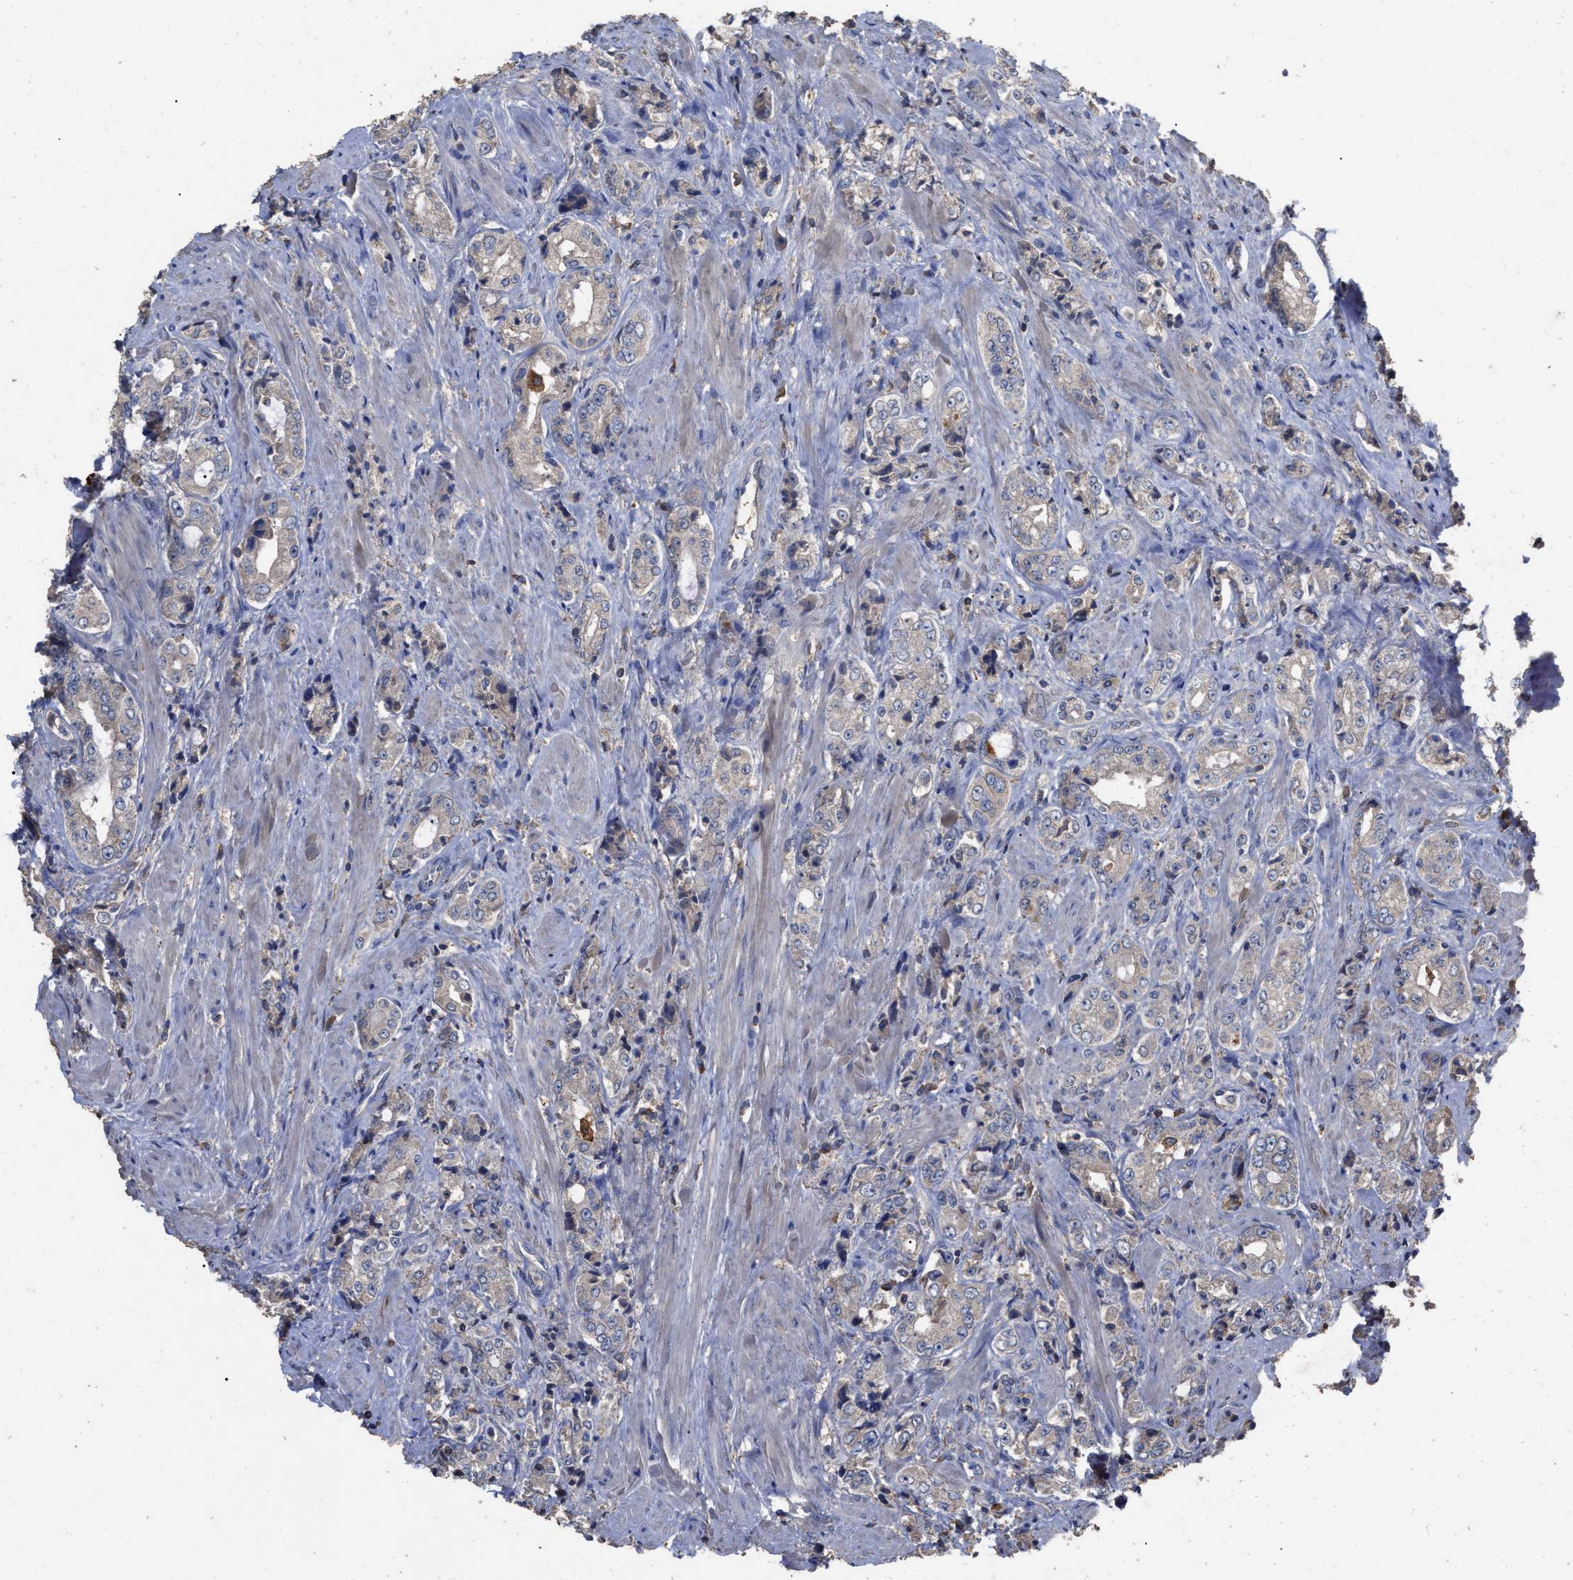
{"staining": {"intensity": "negative", "quantity": "none", "location": "none"}, "tissue": "prostate cancer", "cell_type": "Tumor cells", "image_type": "cancer", "snomed": [{"axis": "morphology", "description": "Adenocarcinoma, High grade"}, {"axis": "topography", "description": "Prostate"}], "caption": "The IHC image has no significant staining in tumor cells of prostate adenocarcinoma (high-grade) tissue. (DAB immunohistochemistry (IHC) visualized using brightfield microscopy, high magnification).", "gene": "GPR179", "patient": {"sex": "male", "age": 61}}